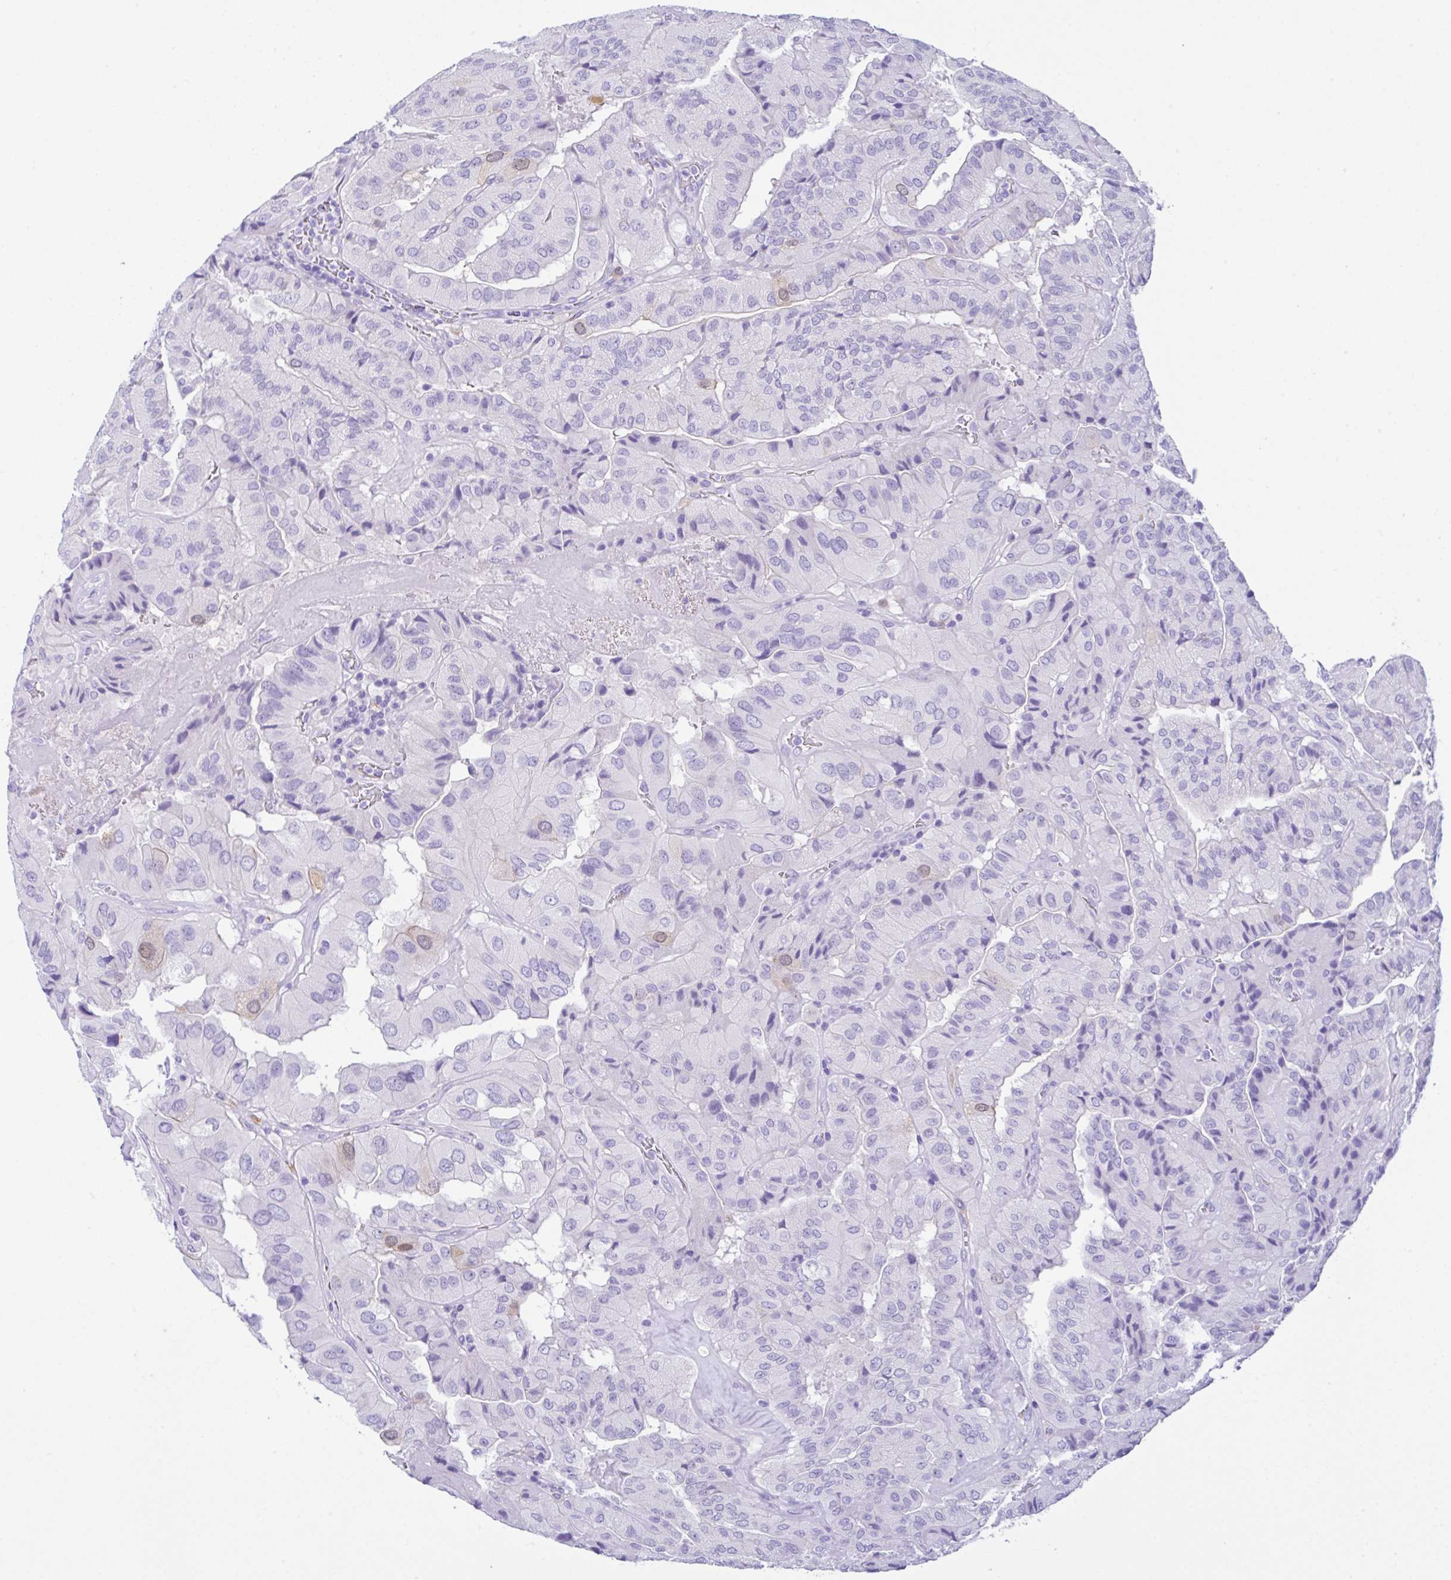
{"staining": {"intensity": "negative", "quantity": "none", "location": "none"}, "tissue": "thyroid cancer", "cell_type": "Tumor cells", "image_type": "cancer", "snomed": [{"axis": "morphology", "description": "Normal tissue, NOS"}, {"axis": "morphology", "description": "Papillary adenocarcinoma, NOS"}, {"axis": "topography", "description": "Thyroid gland"}], "caption": "Thyroid cancer stained for a protein using immunohistochemistry (IHC) demonstrates no positivity tumor cells.", "gene": "RRM2", "patient": {"sex": "female", "age": 59}}